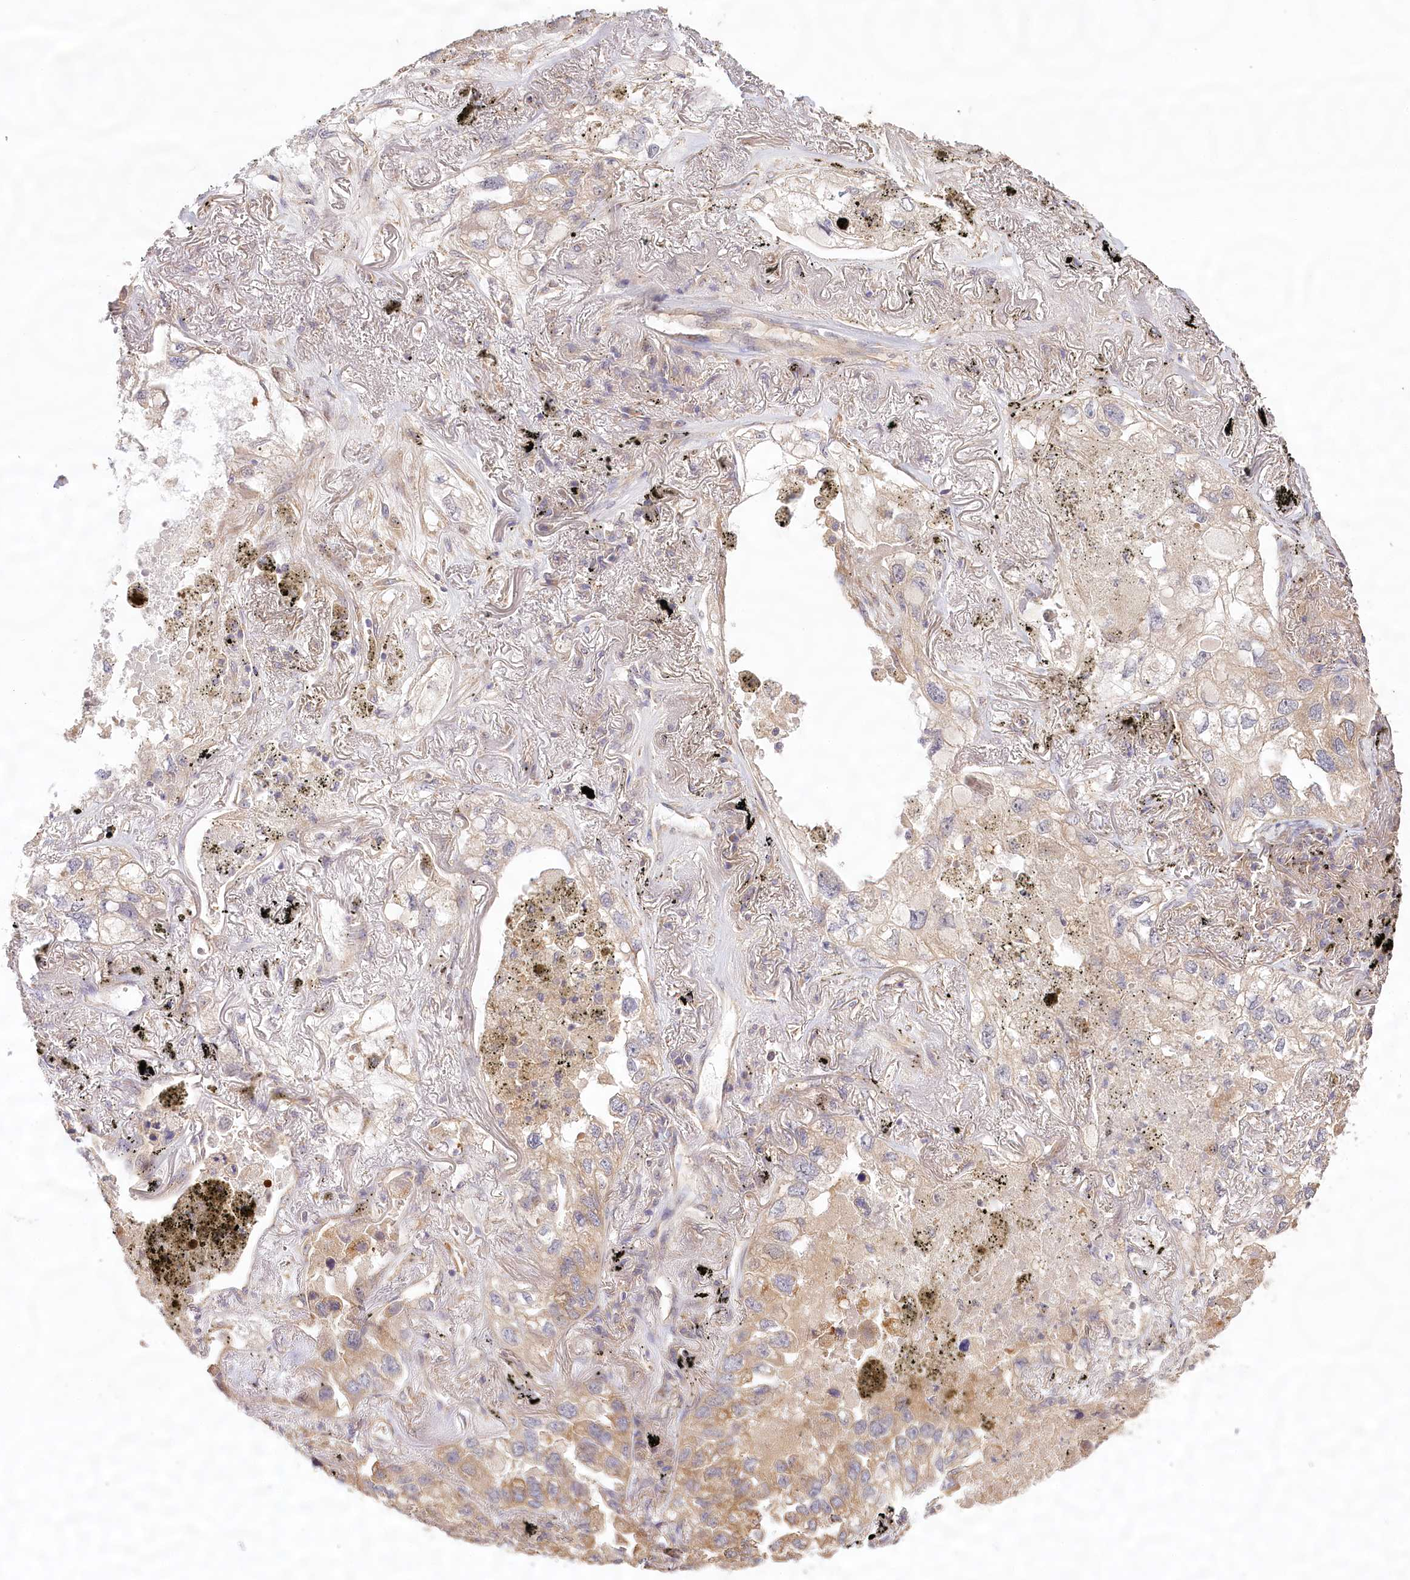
{"staining": {"intensity": "moderate", "quantity": "<25%", "location": "cytoplasmic/membranous"}, "tissue": "lung cancer", "cell_type": "Tumor cells", "image_type": "cancer", "snomed": [{"axis": "morphology", "description": "Adenocarcinoma, NOS"}, {"axis": "topography", "description": "Lung"}], "caption": "Tumor cells exhibit moderate cytoplasmic/membranous positivity in approximately <25% of cells in lung cancer (adenocarcinoma). The protein is stained brown, and the nuclei are stained in blue (DAB IHC with brightfield microscopy, high magnification).", "gene": "LSS", "patient": {"sex": "male", "age": 65}}